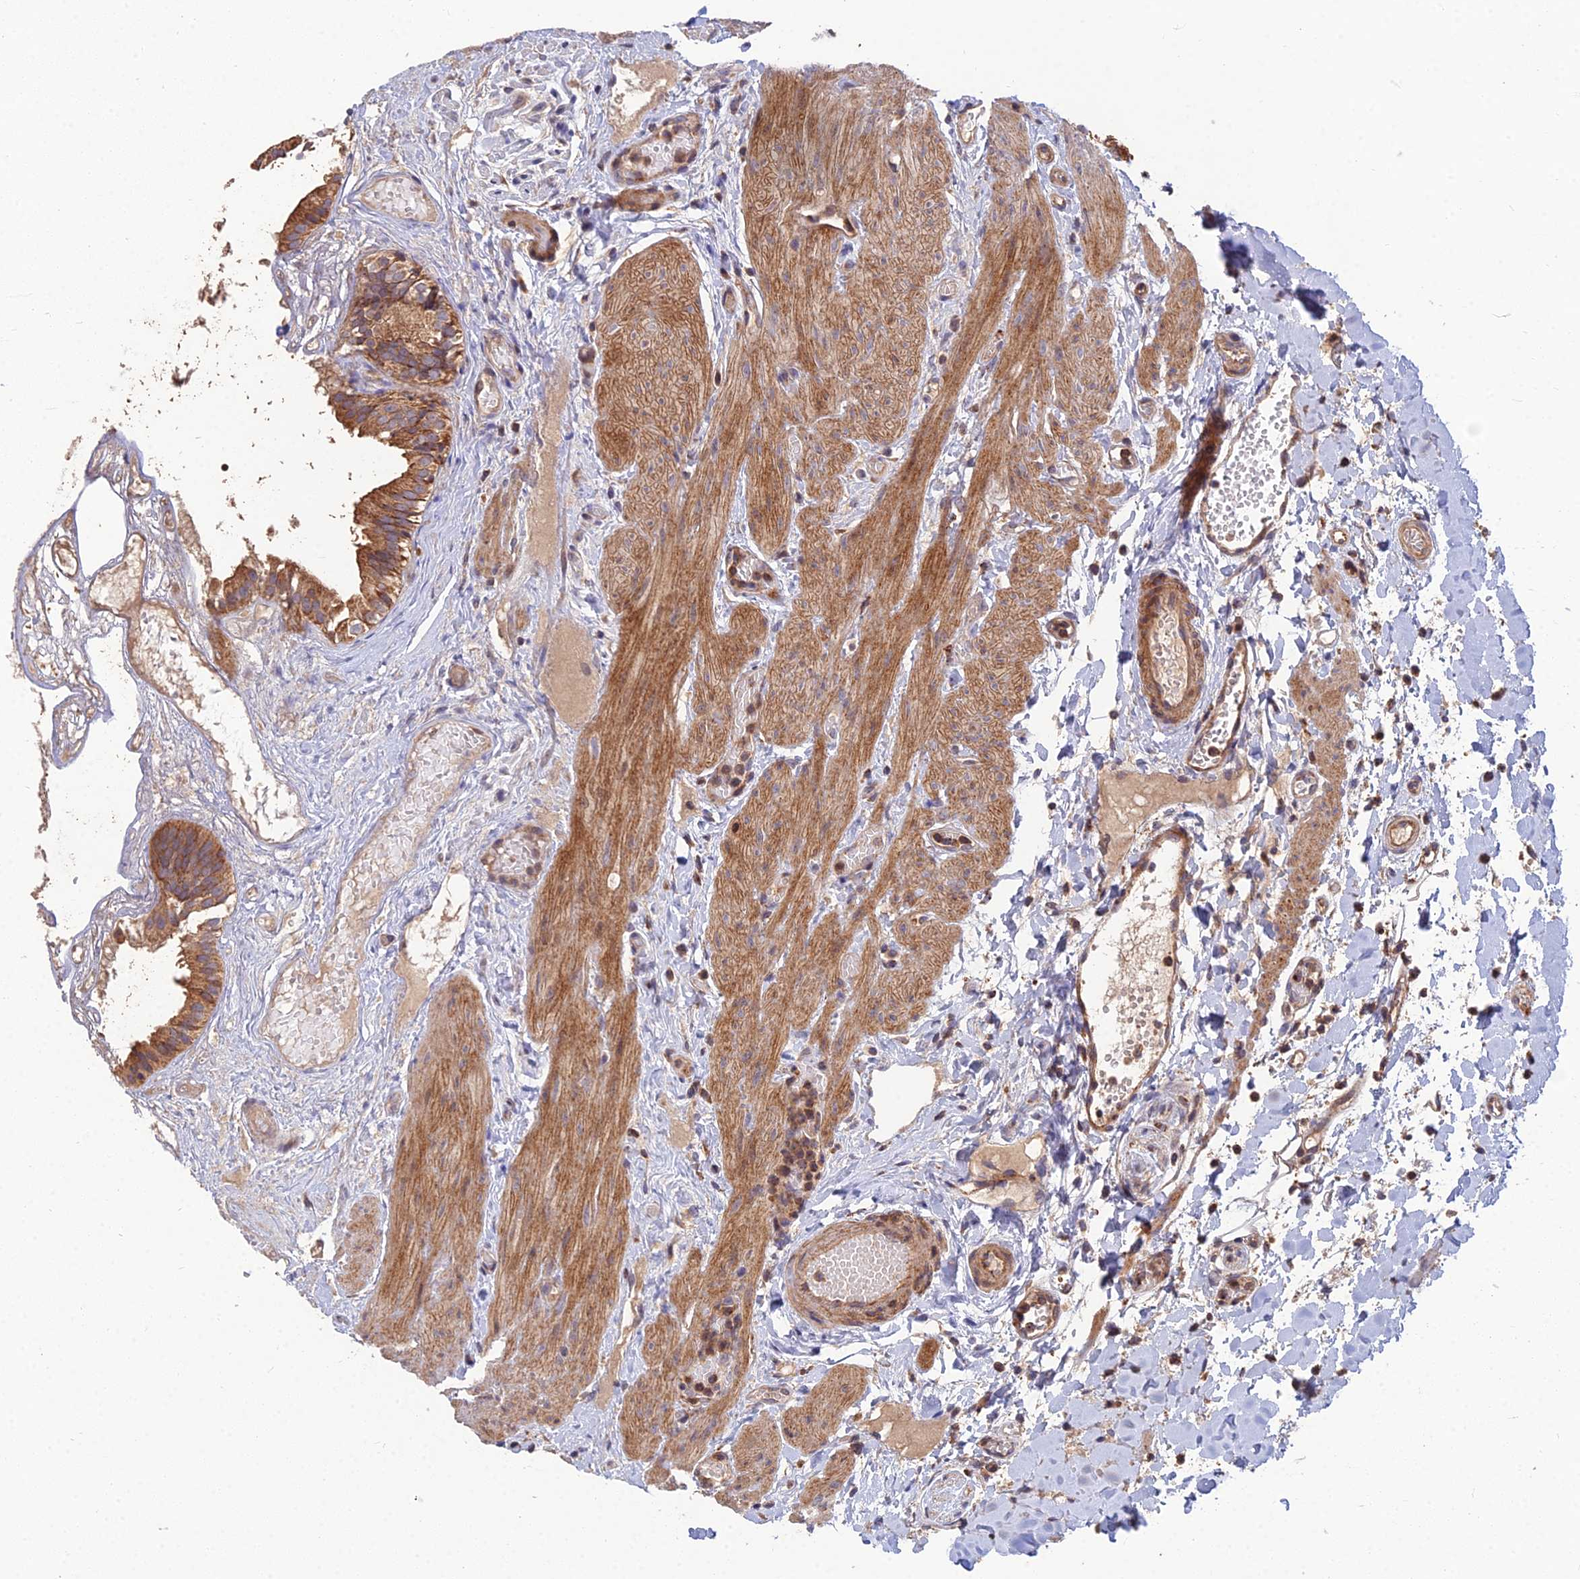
{"staining": {"intensity": "strong", "quantity": ">75%", "location": "cytoplasmic/membranous"}, "tissue": "gallbladder", "cell_type": "Glandular cells", "image_type": "normal", "snomed": [{"axis": "morphology", "description": "Normal tissue, NOS"}, {"axis": "topography", "description": "Gallbladder"}], "caption": "This is an image of immunohistochemistry staining of unremarkable gallbladder, which shows strong positivity in the cytoplasmic/membranous of glandular cells.", "gene": "RIC8B", "patient": {"sex": "female", "age": 26}}